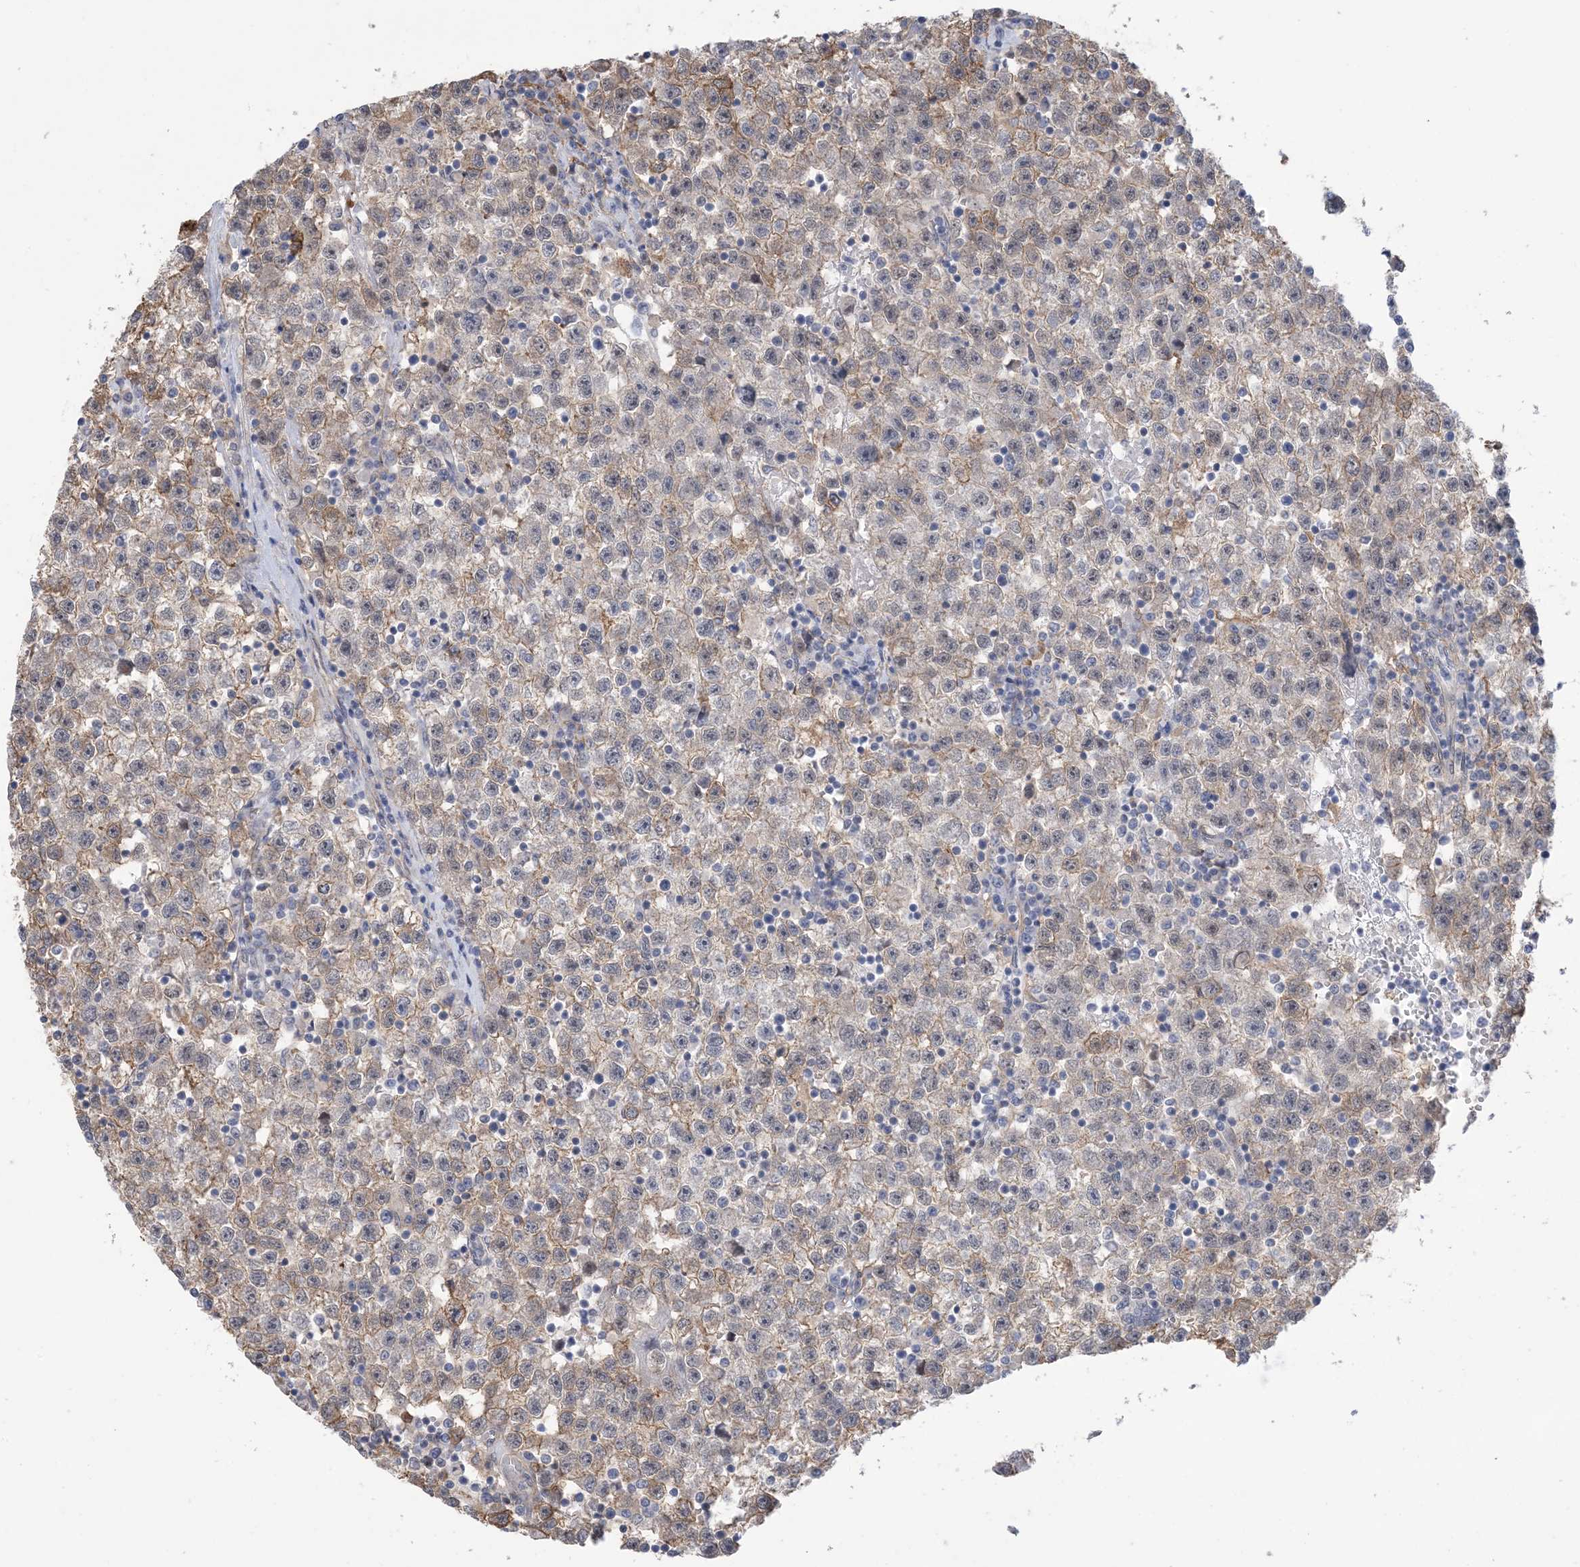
{"staining": {"intensity": "weak", "quantity": "25%-75%", "location": "cytoplasmic/membranous"}, "tissue": "testis cancer", "cell_type": "Tumor cells", "image_type": "cancer", "snomed": [{"axis": "morphology", "description": "Seminoma, NOS"}, {"axis": "topography", "description": "Testis"}], "caption": "High-magnification brightfield microscopy of testis seminoma stained with DAB (3,3'-diaminobenzidine) (brown) and counterstained with hematoxylin (blue). tumor cells exhibit weak cytoplasmic/membranous expression is appreciated in approximately25%-75% of cells.", "gene": "ZNF8", "patient": {"sex": "male", "age": 22}}